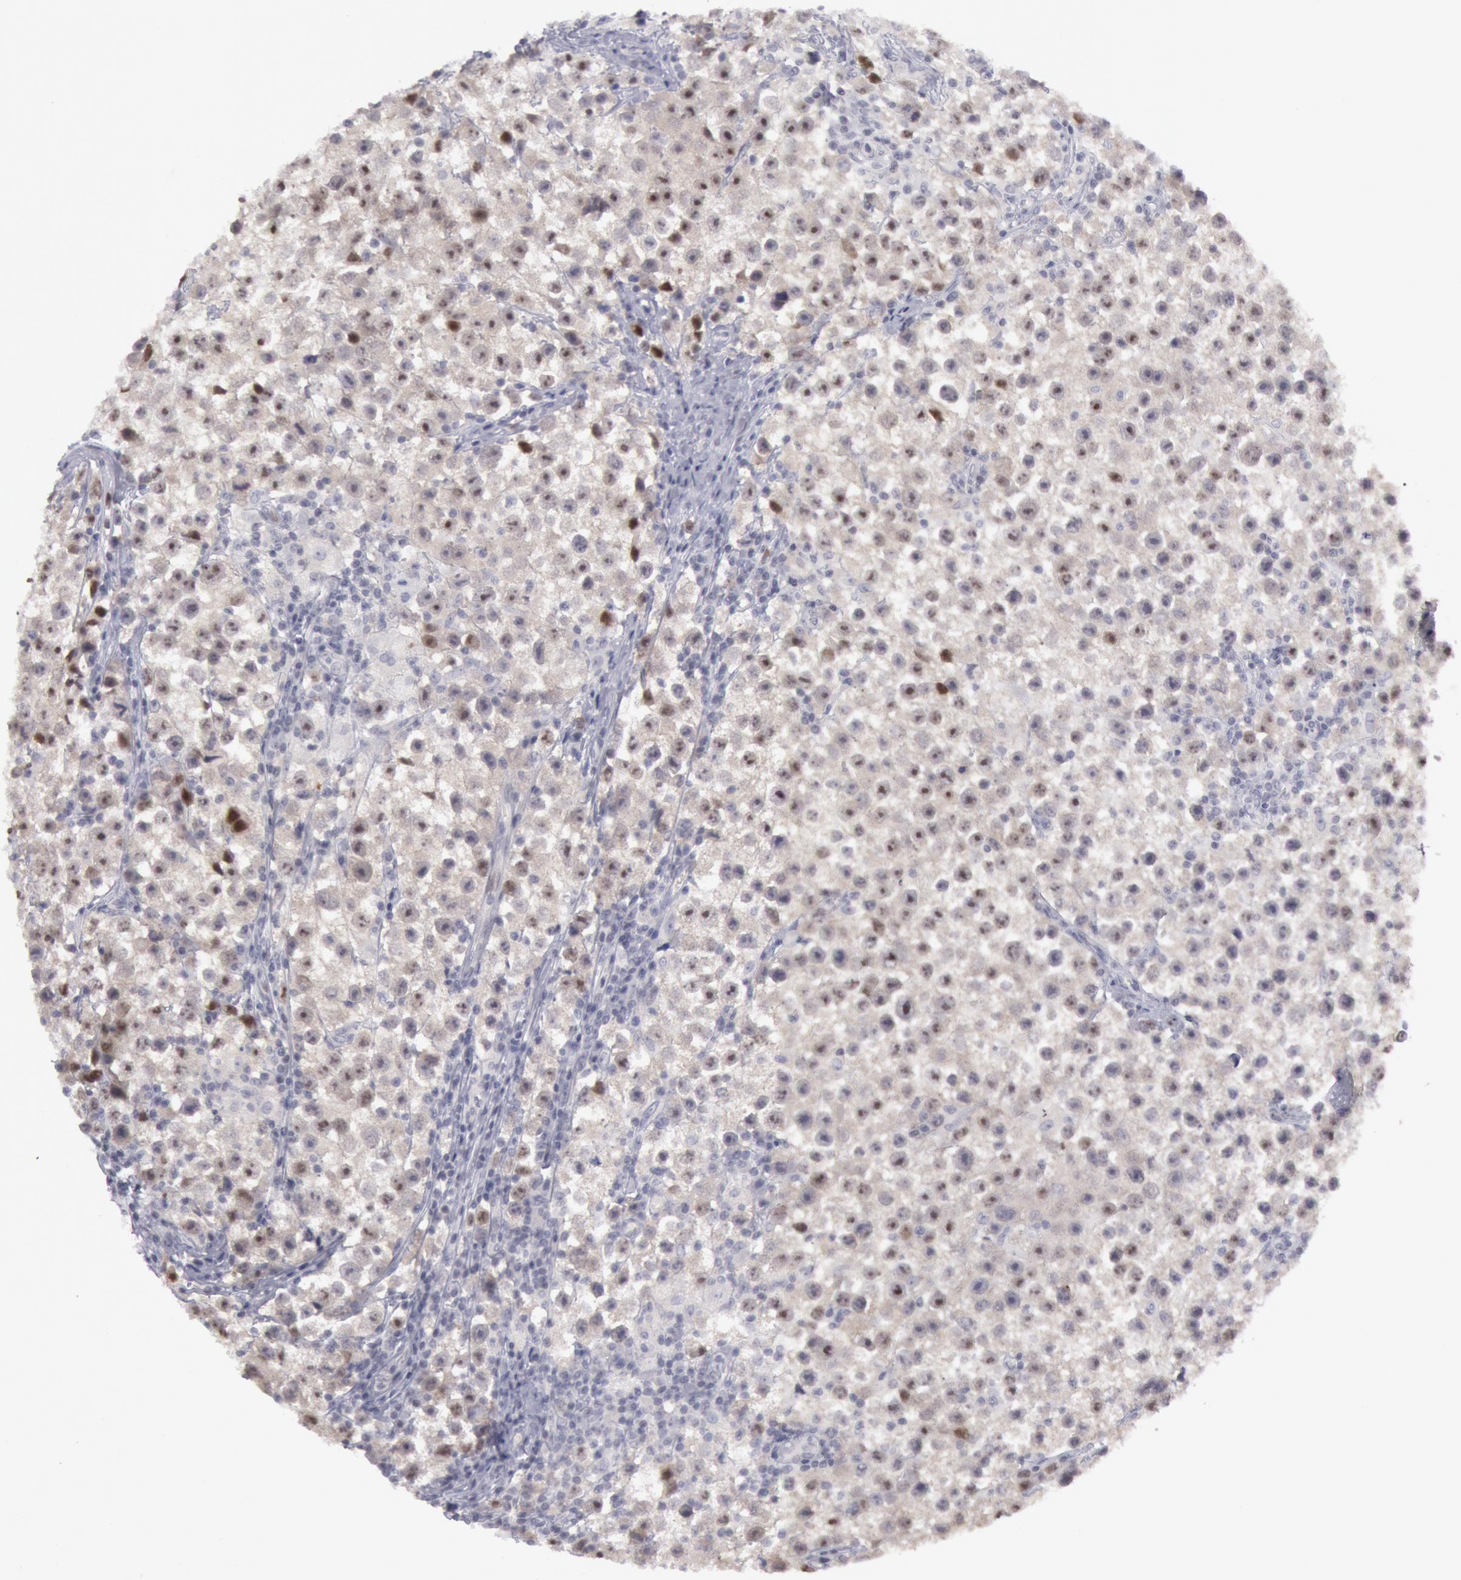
{"staining": {"intensity": "moderate", "quantity": "25%-75%", "location": "nuclear"}, "tissue": "testis cancer", "cell_type": "Tumor cells", "image_type": "cancer", "snomed": [{"axis": "morphology", "description": "Seminoma, NOS"}, {"axis": "topography", "description": "Testis"}], "caption": "Testis seminoma tissue displays moderate nuclear staining in approximately 25%-75% of tumor cells", "gene": "JOSD1", "patient": {"sex": "male", "age": 35}}